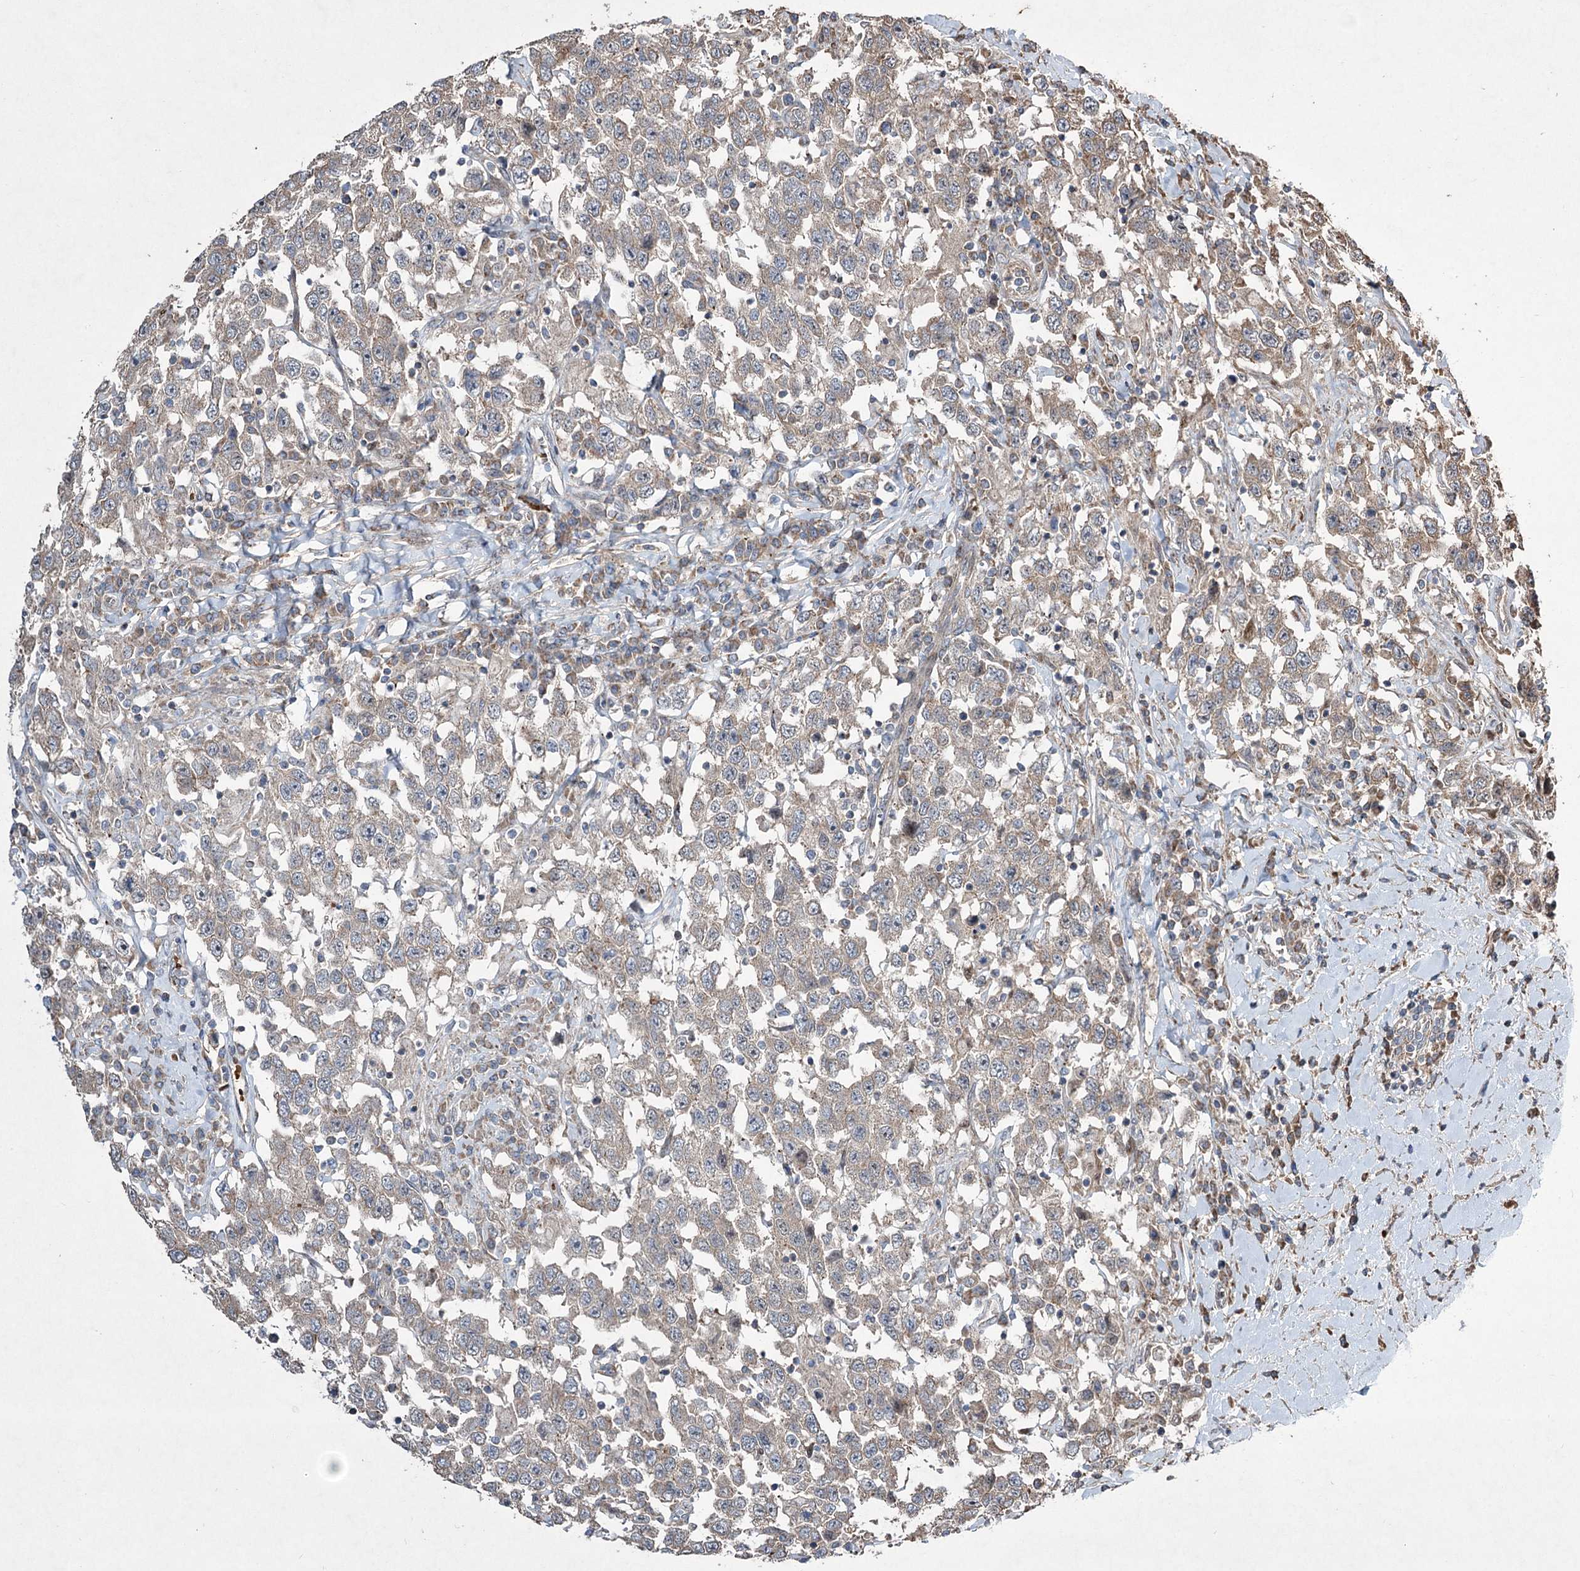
{"staining": {"intensity": "weak", "quantity": "<25%", "location": "cytoplasmic/membranous"}, "tissue": "testis cancer", "cell_type": "Tumor cells", "image_type": "cancer", "snomed": [{"axis": "morphology", "description": "Seminoma, NOS"}, {"axis": "topography", "description": "Testis"}], "caption": "Micrograph shows no significant protein expression in tumor cells of testis cancer (seminoma).", "gene": "SERINC5", "patient": {"sex": "male", "age": 41}}